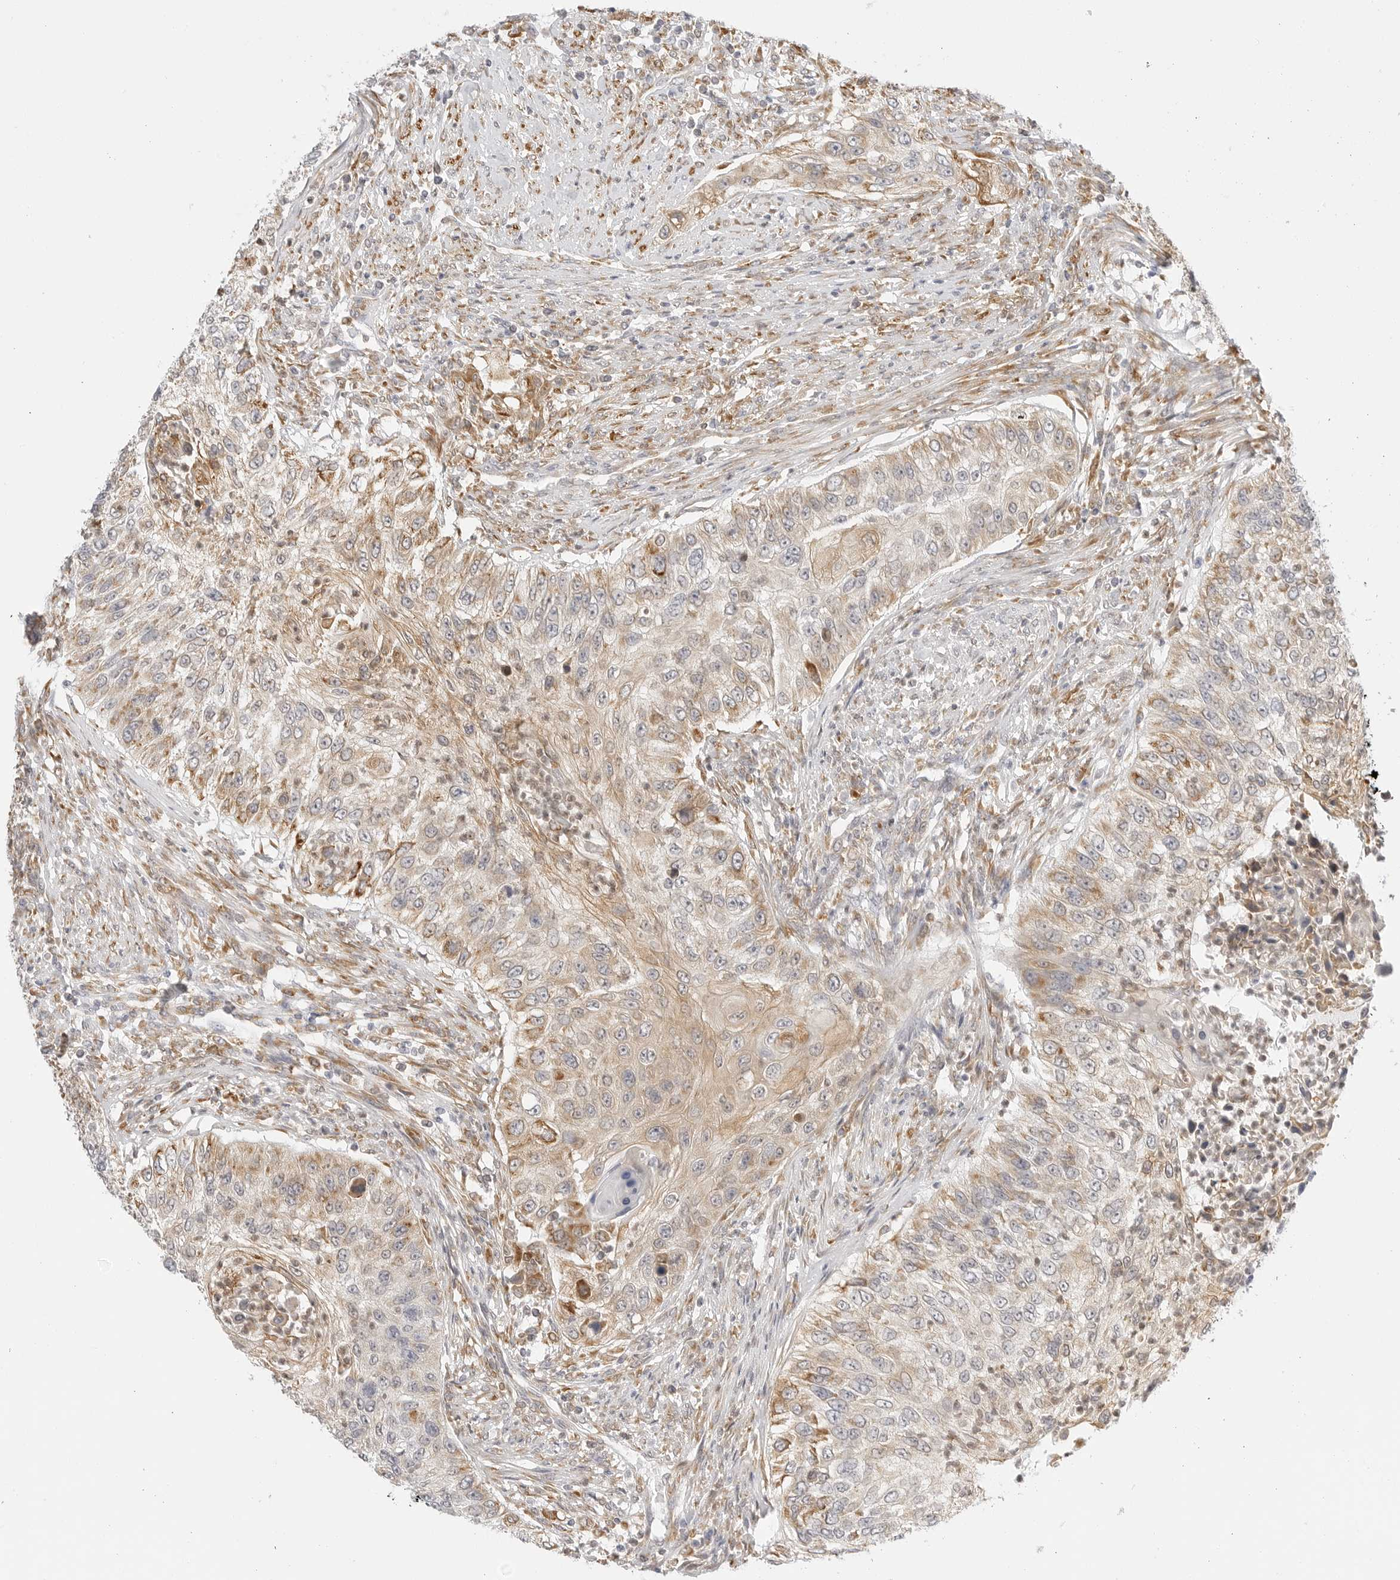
{"staining": {"intensity": "weak", "quantity": "25%-75%", "location": "cytoplasmic/membranous"}, "tissue": "urothelial cancer", "cell_type": "Tumor cells", "image_type": "cancer", "snomed": [{"axis": "morphology", "description": "Urothelial carcinoma, High grade"}, {"axis": "topography", "description": "Urinary bladder"}], "caption": "Weak cytoplasmic/membranous protein expression is identified in approximately 25%-75% of tumor cells in high-grade urothelial carcinoma.", "gene": "THEM4", "patient": {"sex": "female", "age": 60}}